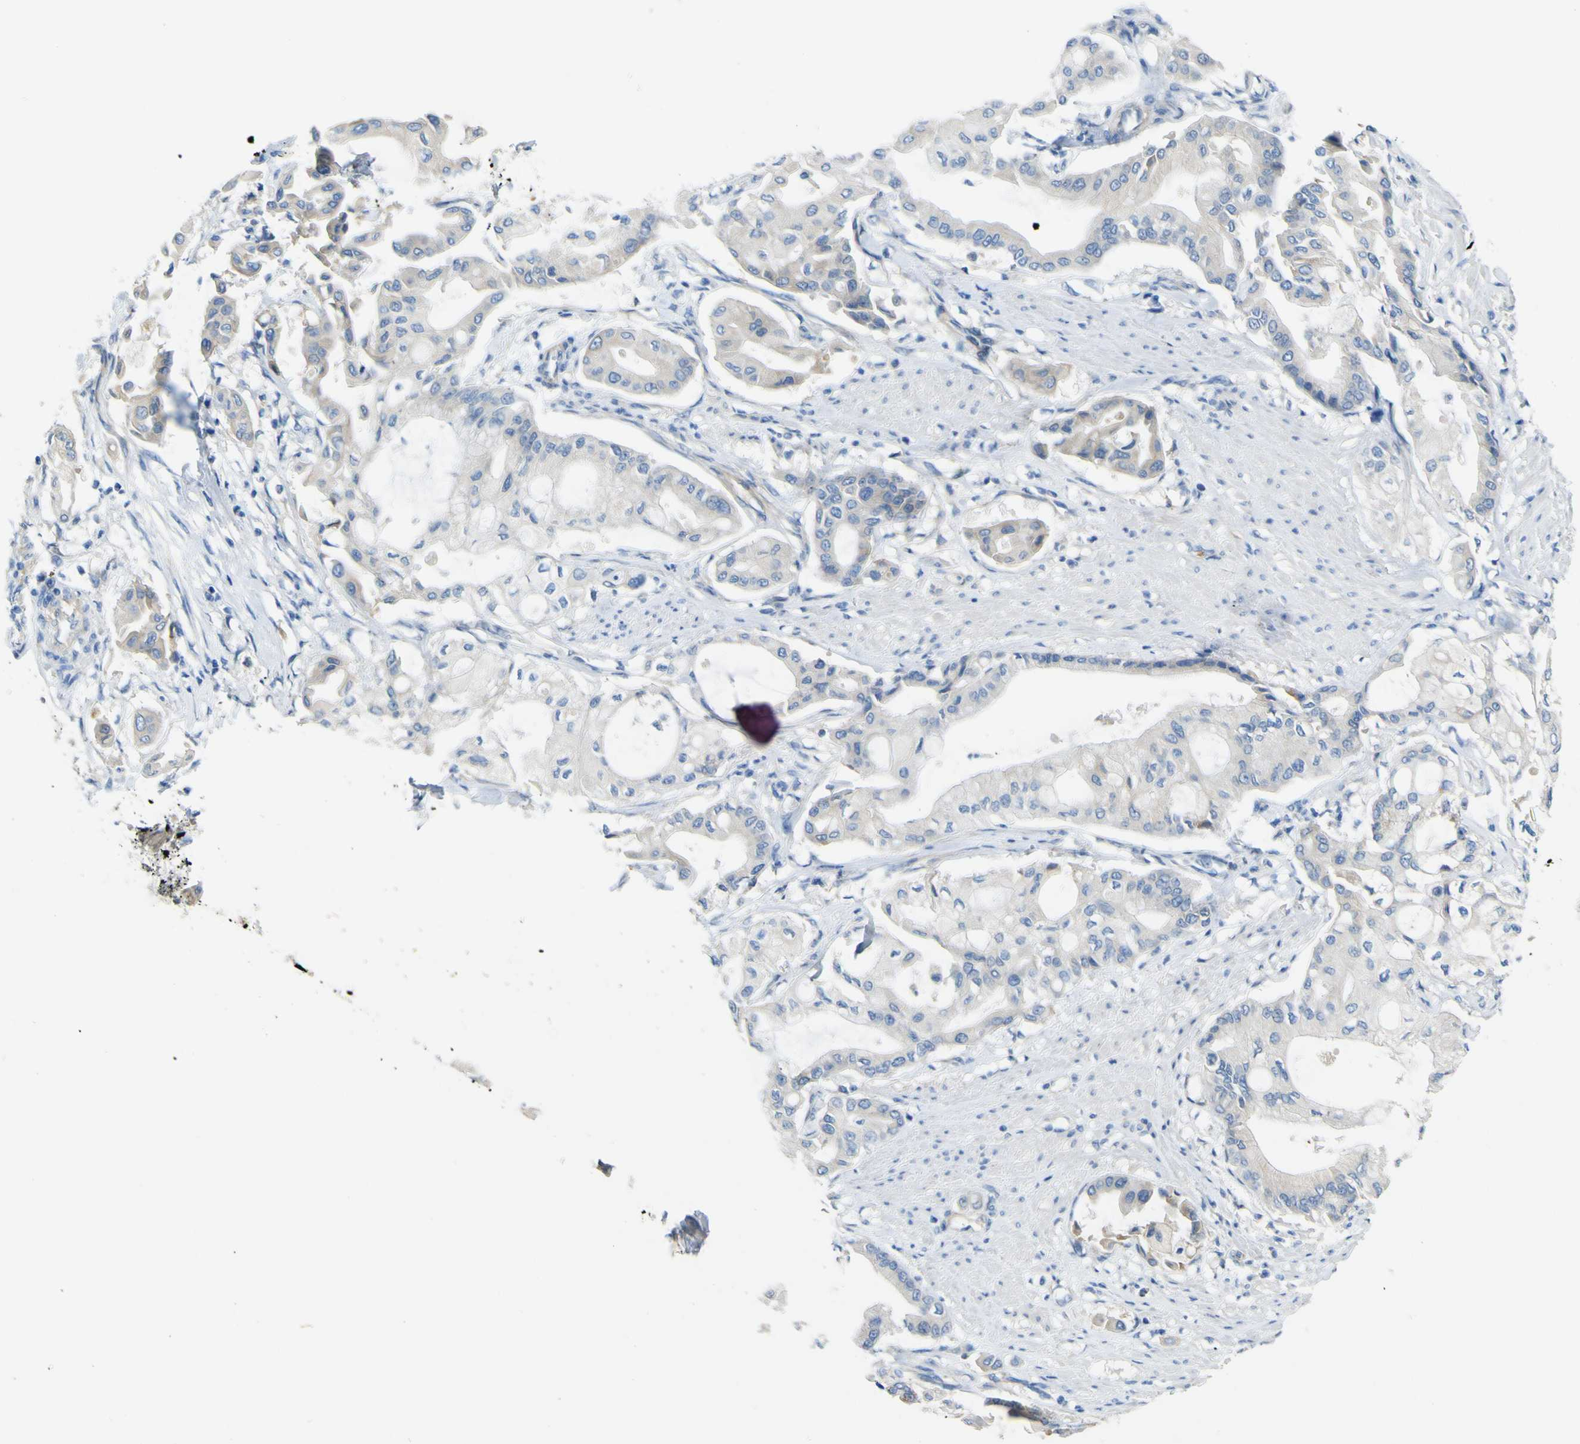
{"staining": {"intensity": "negative", "quantity": "none", "location": "none"}, "tissue": "pancreatic cancer", "cell_type": "Tumor cells", "image_type": "cancer", "snomed": [{"axis": "morphology", "description": "Adenocarcinoma, NOS"}, {"axis": "morphology", "description": "Adenocarcinoma, metastatic, NOS"}, {"axis": "topography", "description": "Lymph node"}, {"axis": "topography", "description": "Pancreas"}, {"axis": "topography", "description": "Duodenum"}], "caption": "This micrograph is of pancreatic cancer (metastatic adenocarcinoma) stained with IHC to label a protein in brown with the nuclei are counter-stained blue. There is no staining in tumor cells. Brightfield microscopy of immunohistochemistry stained with DAB (brown) and hematoxylin (blue), captured at high magnification.", "gene": "ADGRA2", "patient": {"sex": "female", "age": 64}}